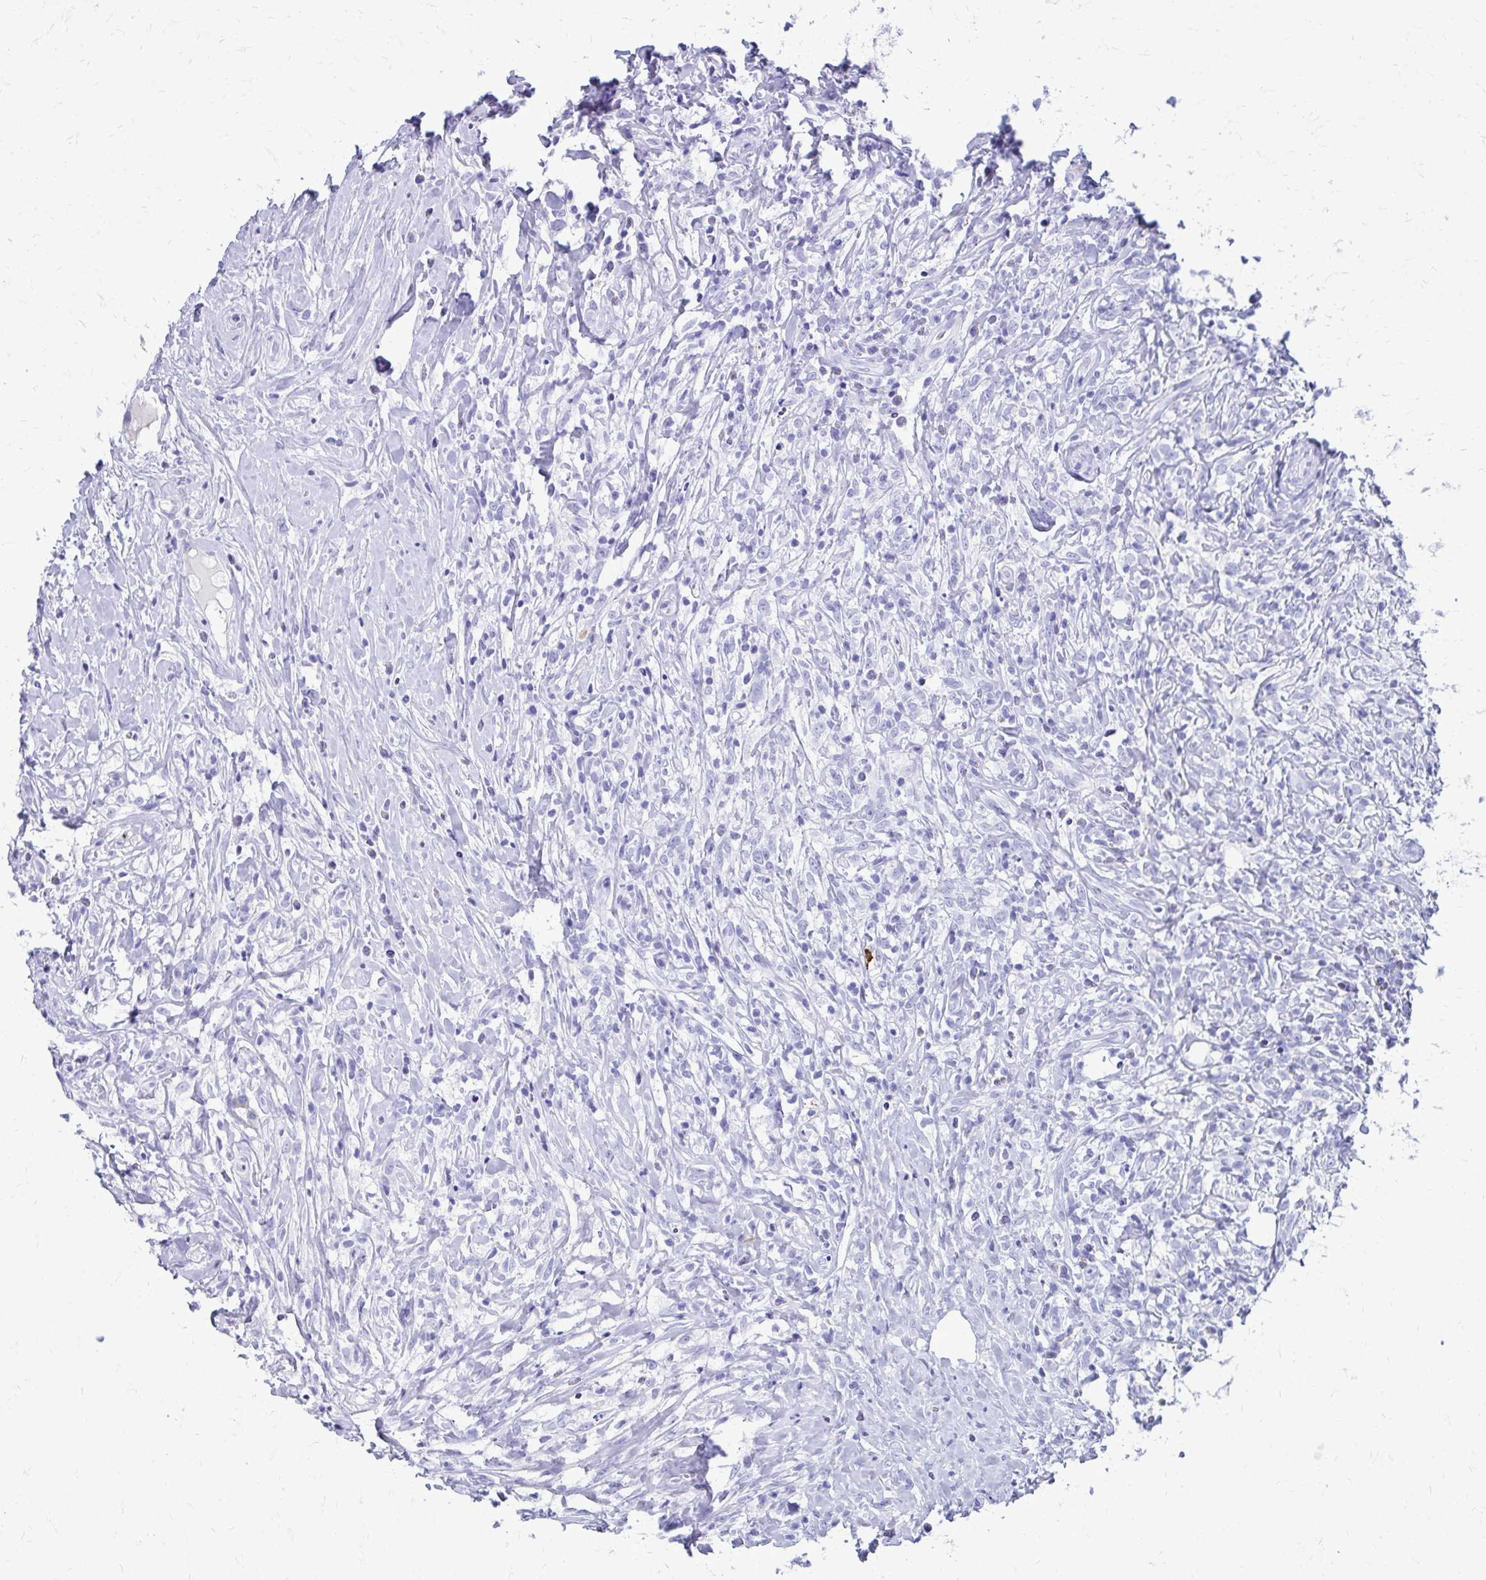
{"staining": {"intensity": "negative", "quantity": "none", "location": "none"}, "tissue": "lymphoma", "cell_type": "Tumor cells", "image_type": "cancer", "snomed": [{"axis": "morphology", "description": "Hodgkin's disease, NOS"}, {"axis": "topography", "description": "No Tissue"}], "caption": "Immunohistochemical staining of human Hodgkin's disease reveals no significant positivity in tumor cells.", "gene": "SATL1", "patient": {"sex": "female", "age": 21}}